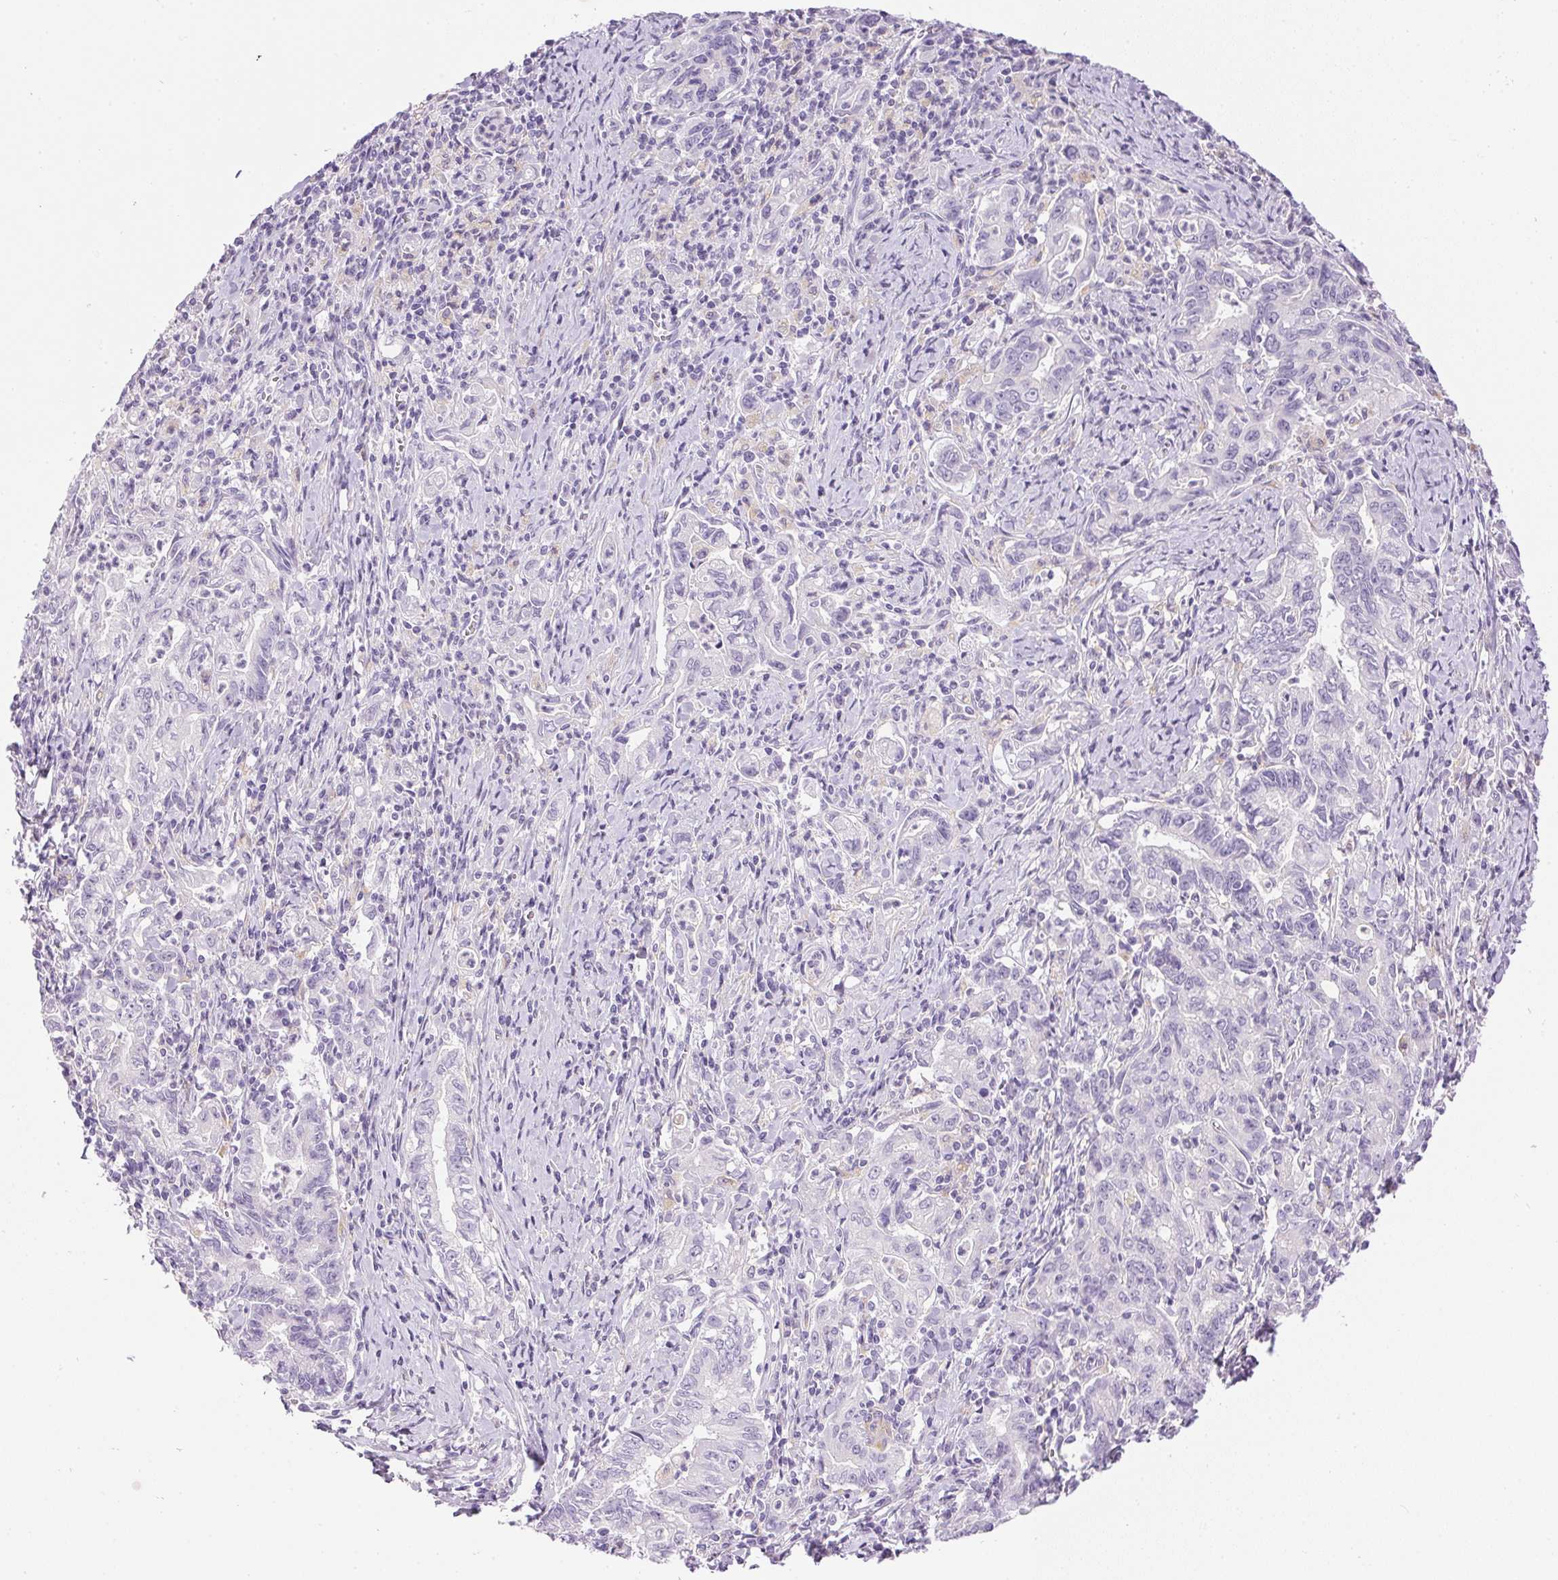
{"staining": {"intensity": "negative", "quantity": "none", "location": "none"}, "tissue": "stomach cancer", "cell_type": "Tumor cells", "image_type": "cancer", "snomed": [{"axis": "morphology", "description": "Adenocarcinoma, NOS"}, {"axis": "topography", "description": "Stomach, upper"}], "caption": "This is an IHC photomicrograph of human stomach cancer. There is no positivity in tumor cells.", "gene": "ATP6V1G3", "patient": {"sex": "female", "age": 79}}